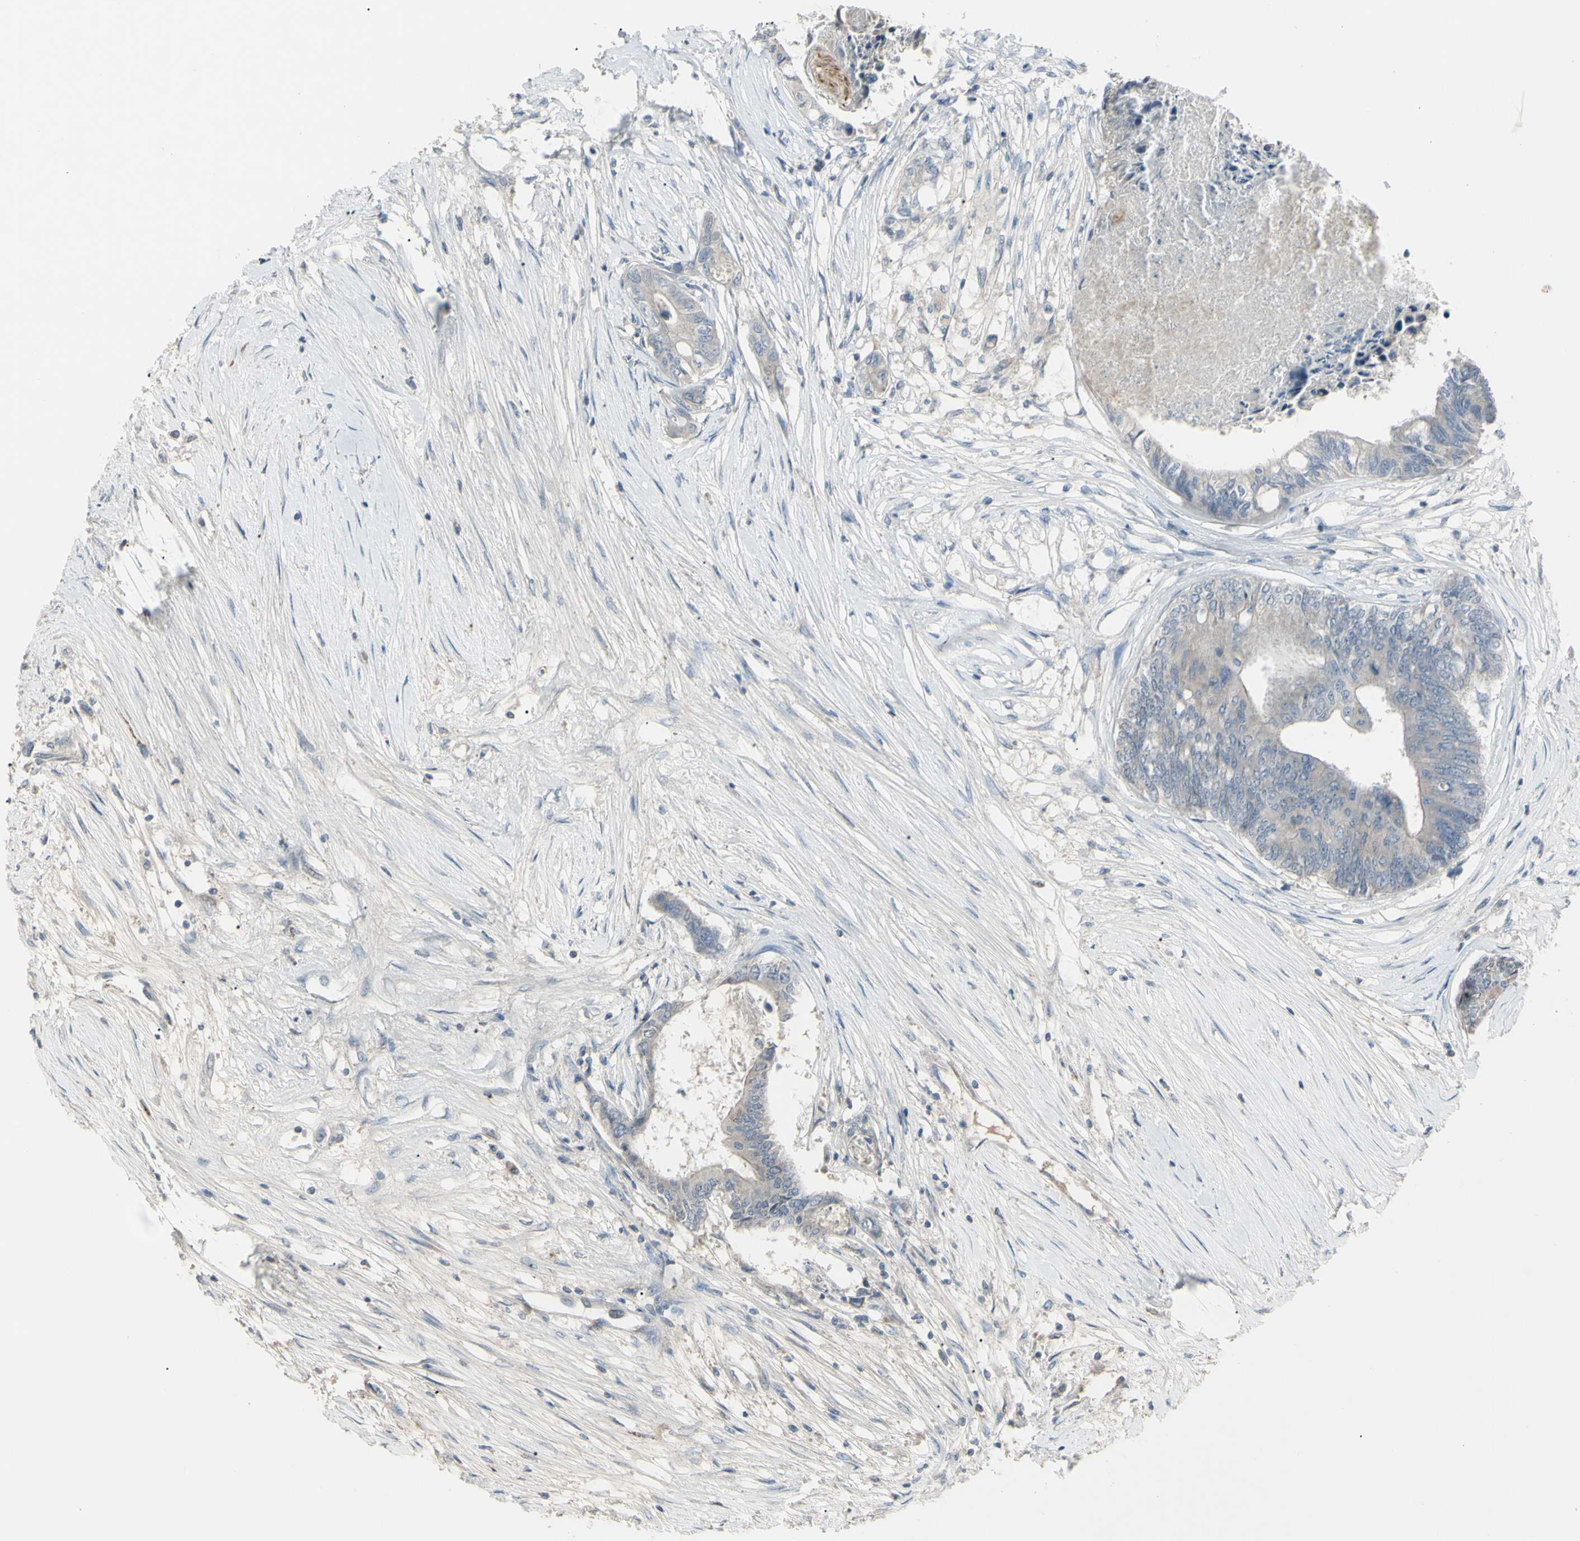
{"staining": {"intensity": "weak", "quantity": ">75%", "location": "cytoplasmic/membranous"}, "tissue": "colorectal cancer", "cell_type": "Tumor cells", "image_type": "cancer", "snomed": [{"axis": "morphology", "description": "Adenocarcinoma, NOS"}, {"axis": "topography", "description": "Rectum"}], "caption": "Human colorectal cancer stained with a brown dye displays weak cytoplasmic/membranous positive positivity in approximately >75% of tumor cells.", "gene": "PIAS4", "patient": {"sex": "male", "age": 63}}